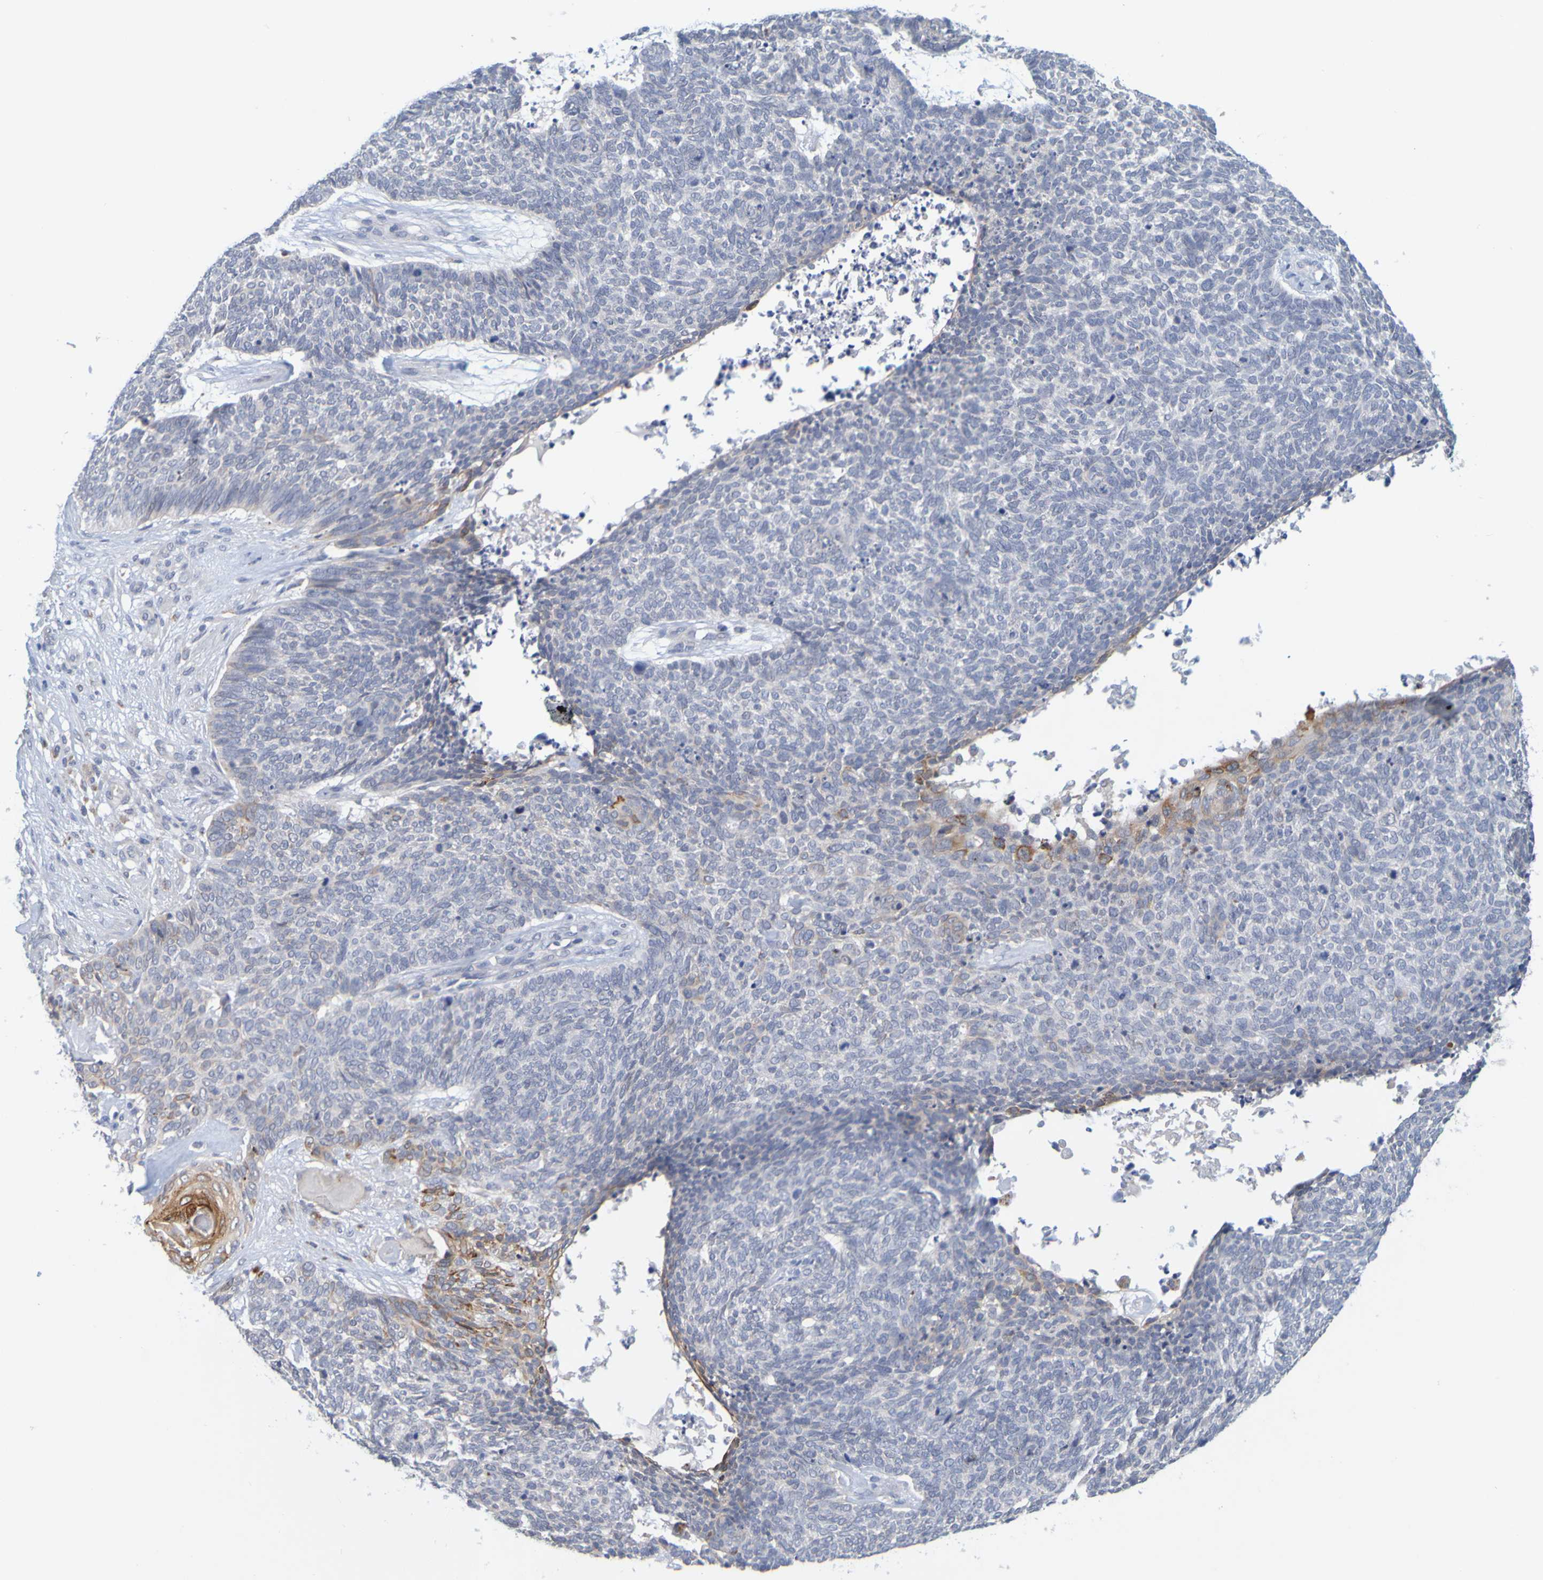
{"staining": {"intensity": "weak", "quantity": "<25%", "location": "cytoplasmic/membranous"}, "tissue": "skin cancer", "cell_type": "Tumor cells", "image_type": "cancer", "snomed": [{"axis": "morphology", "description": "Basal cell carcinoma"}, {"axis": "topography", "description": "Skin"}], "caption": "The histopathology image shows no significant staining in tumor cells of skin cancer.", "gene": "ENDOU", "patient": {"sex": "female", "age": 84}}